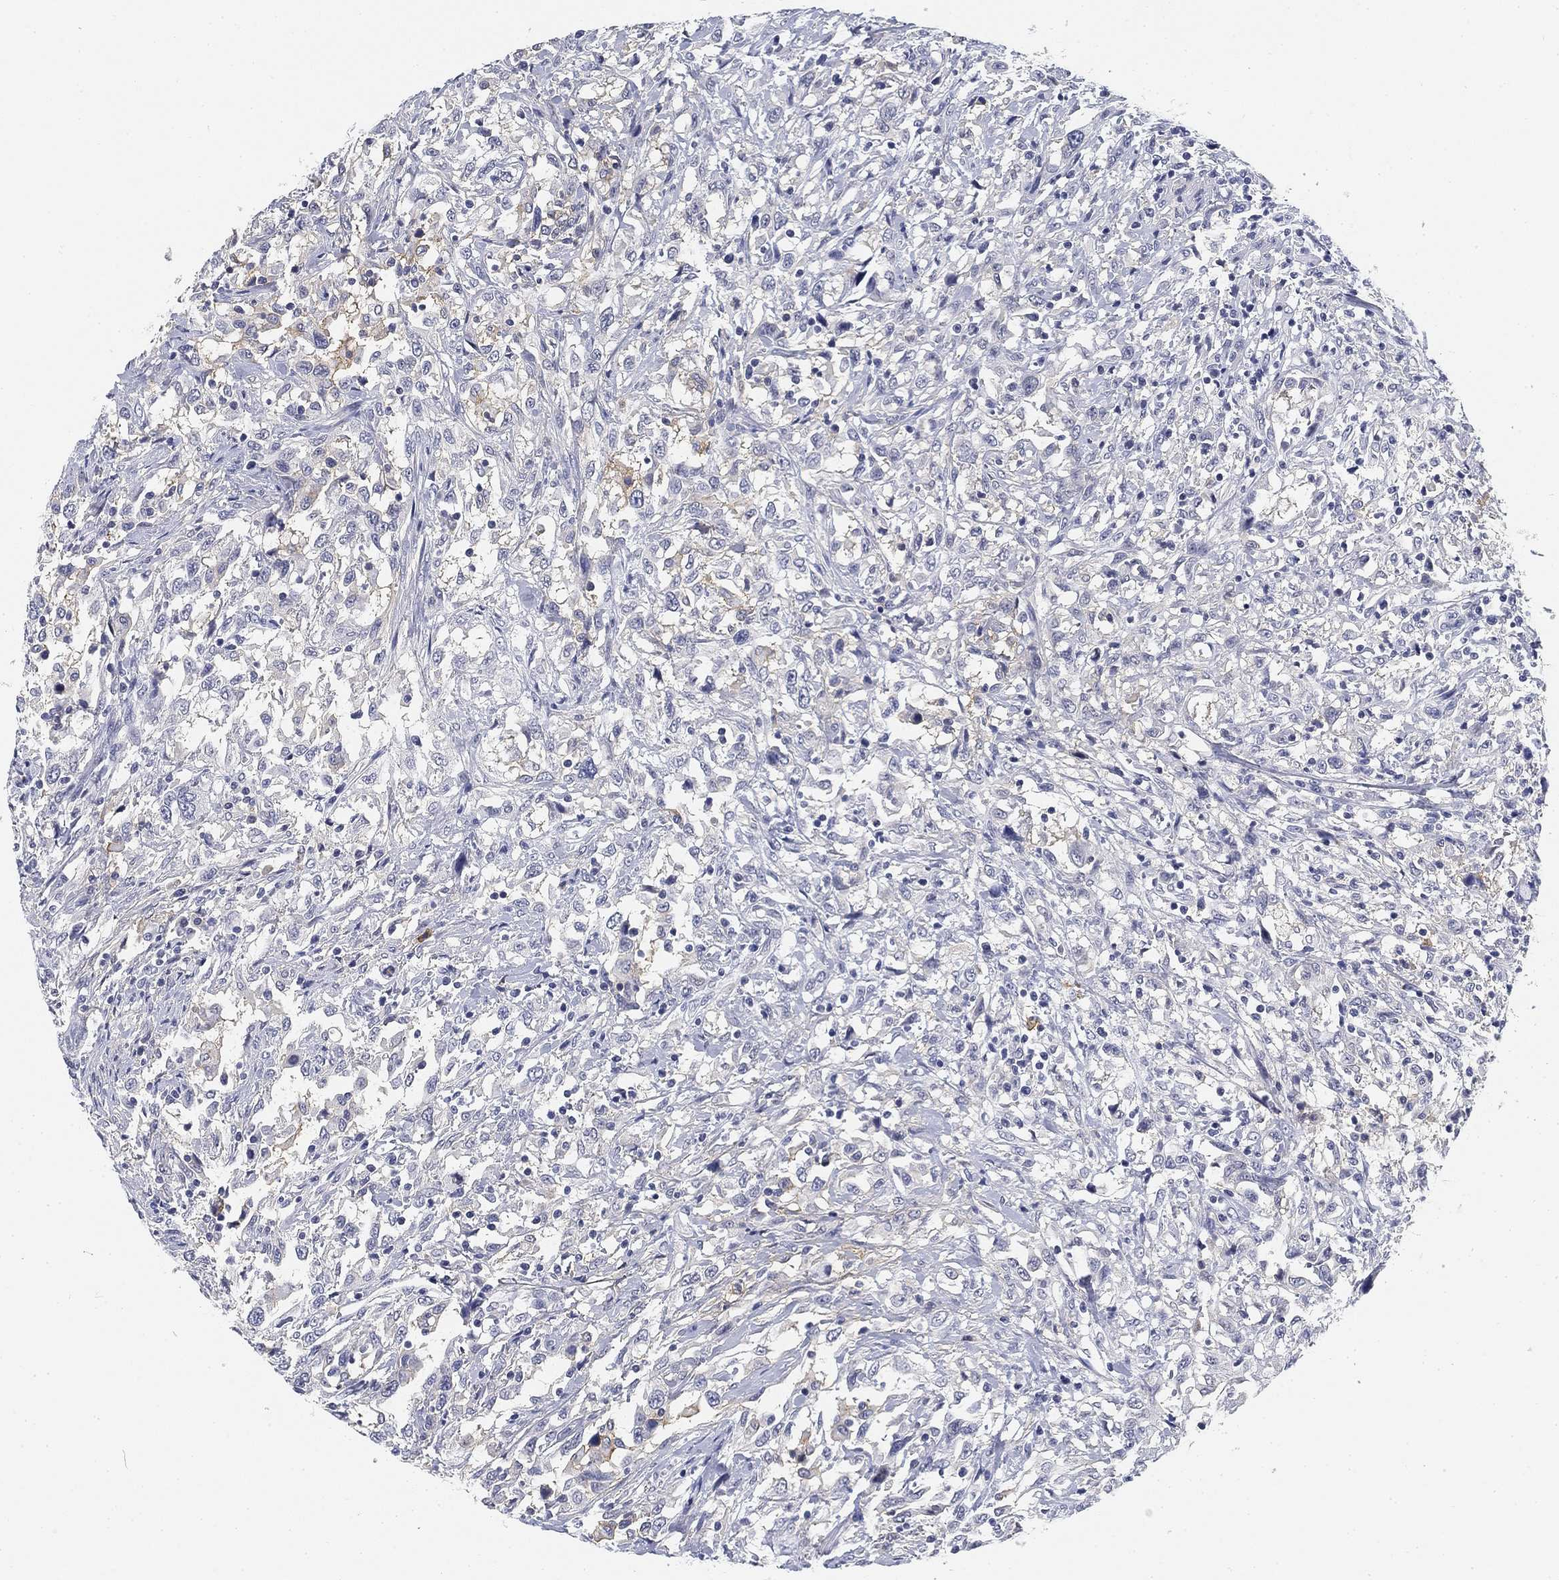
{"staining": {"intensity": "negative", "quantity": "none", "location": "none"}, "tissue": "urothelial cancer", "cell_type": "Tumor cells", "image_type": "cancer", "snomed": [{"axis": "morphology", "description": "Urothelial carcinoma, NOS"}, {"axis": "morphology", "description": "Urothelial carcinoma, High grade"}, {"axis": "topography", "description": "Urinary bladder"}], "caption": "There is no significant staining in tumor cells of urothelial cancer.", "gene": "SLC2A5", "patient": {"sex": "female", "age": 64}}